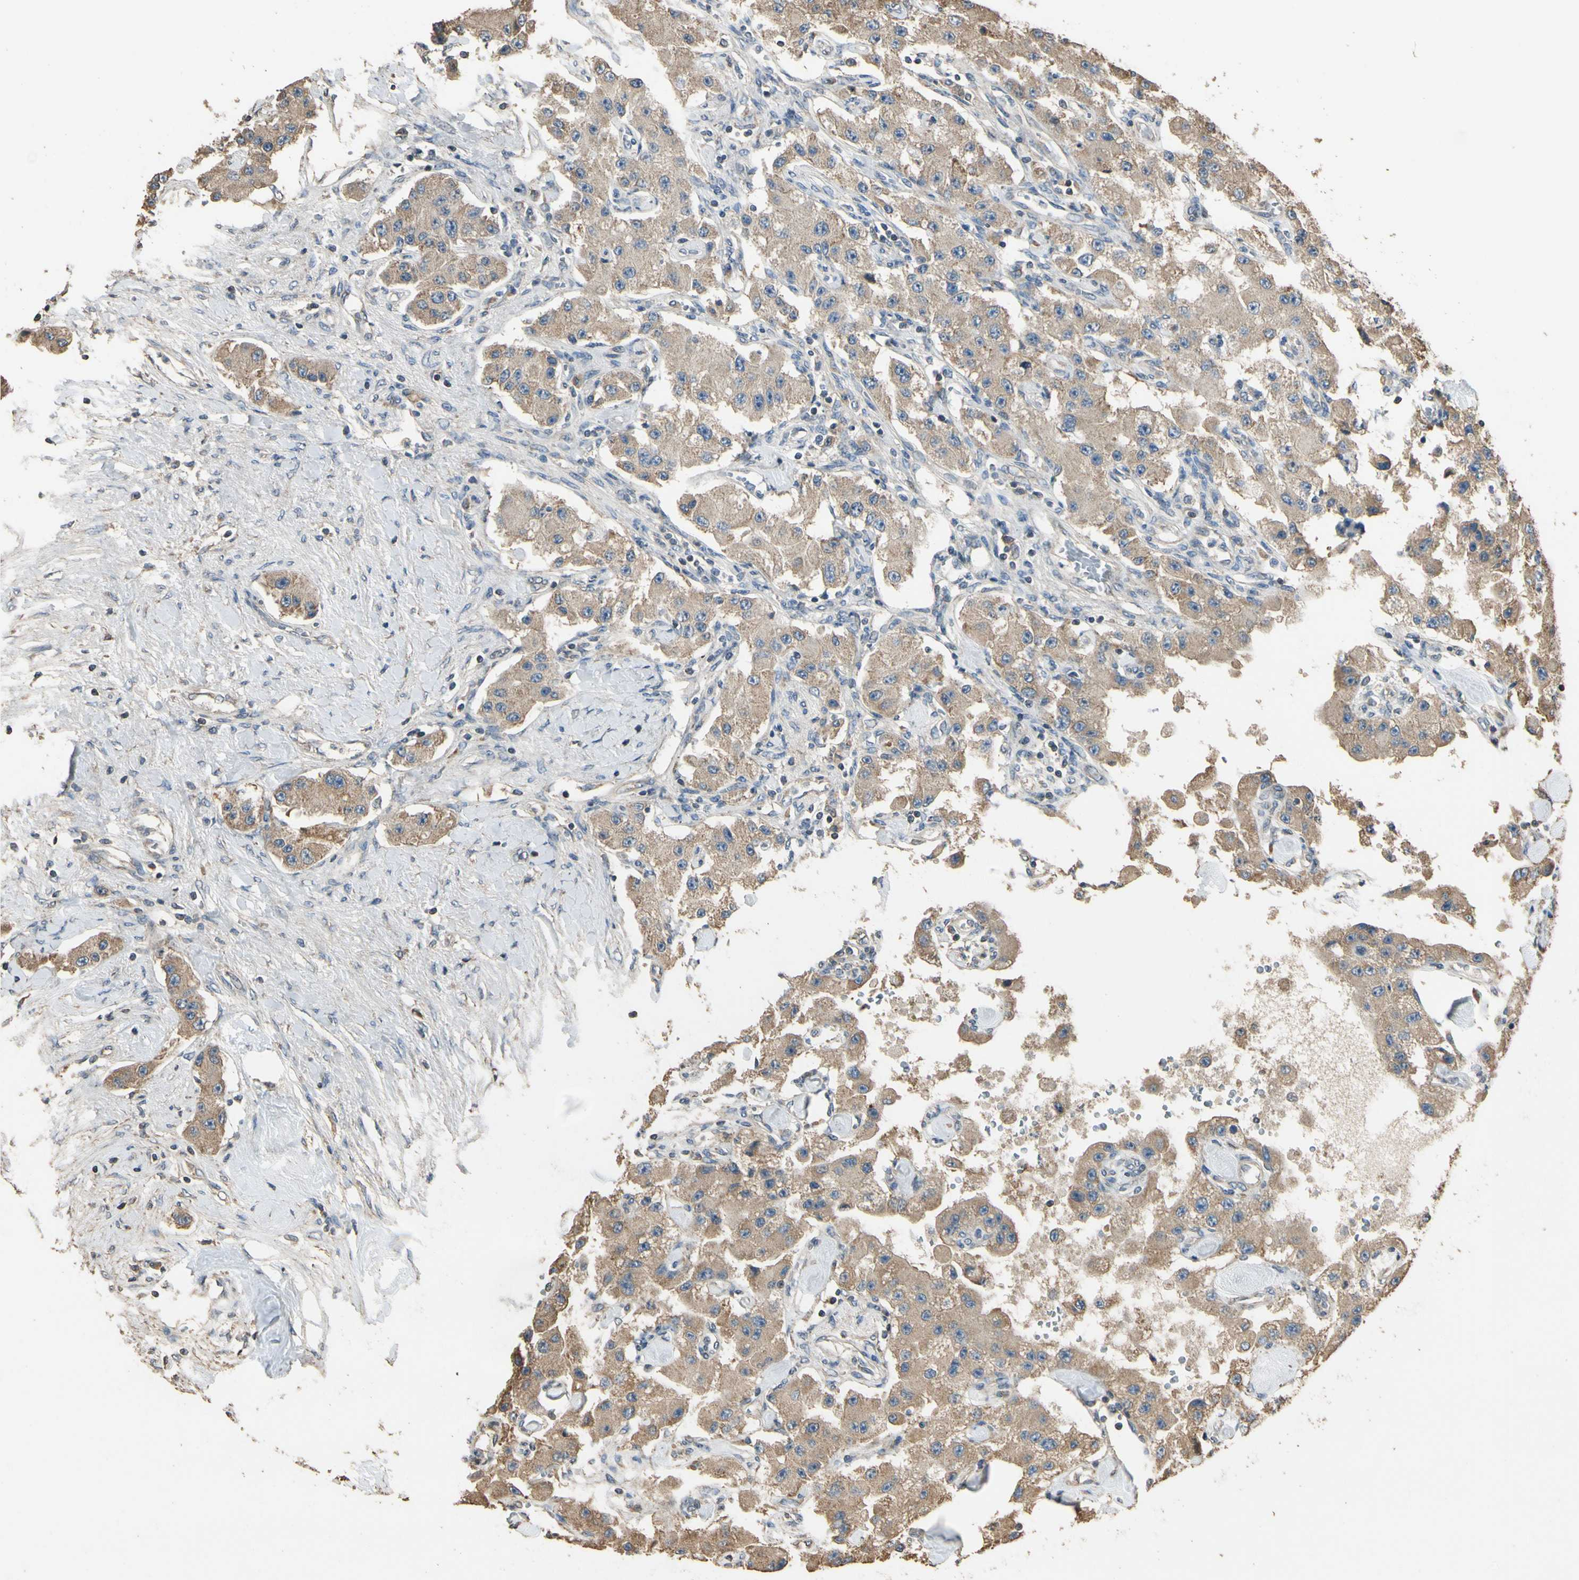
{"staining": {"intensity": "moderate", "quantity": ">75%", "location": "cytoplasmic/membranous"}, "tissue": "carcinoid", "cell_type": "Tumor cells", "image_type": "cancer", "snomed": [{"axis": "morphology", "description": "Carcinoid, malignant, NOS"}, {"axis": "topography", "description": "Pancreas"}], "caption": "Malignant carcinoid was stained to show a protein in brown. There is medium levels of moderate cytoplasmic/membranous positivity in about >75% of tumor cells.", "gene": "STX18", "patient": {"sex": "male", "age": 41}}